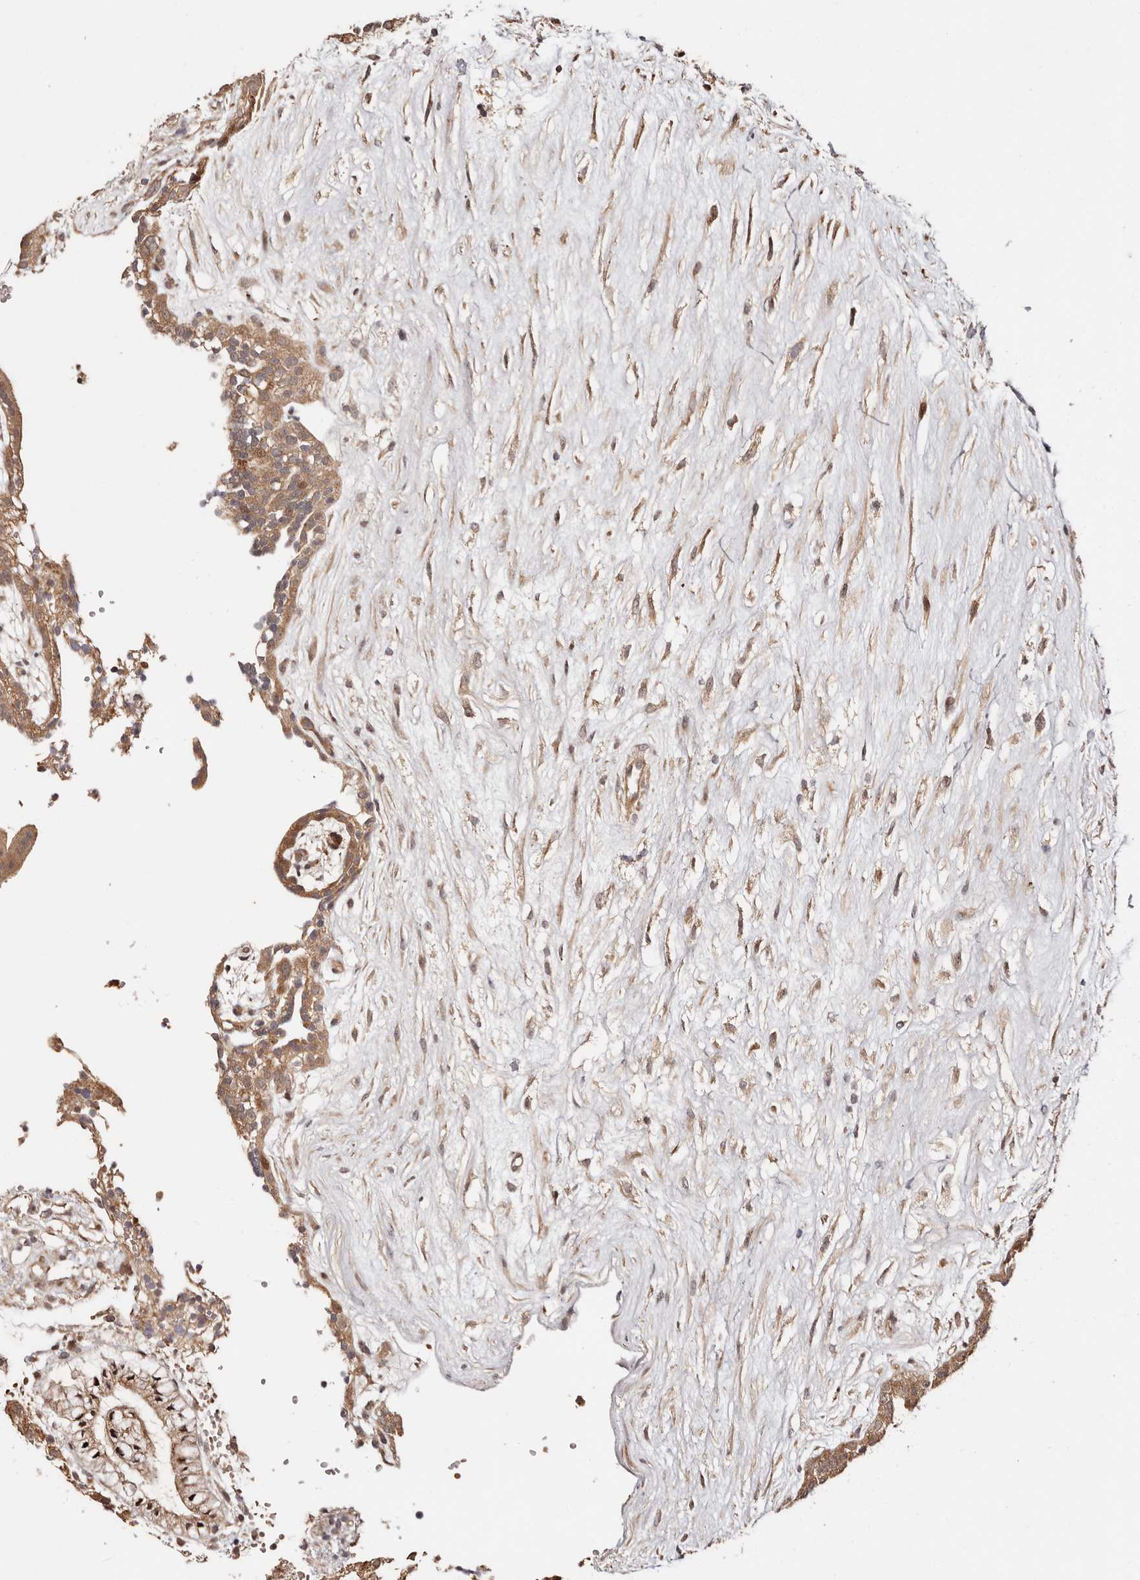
{"staining": {"intensity": "weak", "quantity": ">75%", "location": "cytoplasmic/membranous,nuclear"}, "tissue": "placenta", "cell_type": "Decidual cells", "image_type": "normal", "snomed": [{"axis": "morphology", "description": "Normal tissue, NOS"}, {"axis": "topography", "description": "Placenta"}], "caption": "Immunohistochemical staining of benign placenta demonstrates weak cytoplasmic/membranous,nuclear protein expression in about >75% of decidual cells. (IHC, brightfield microscopy, high magnification).", "gene": "PTPN22", "patient": {"sex": "female", "age": 18}}